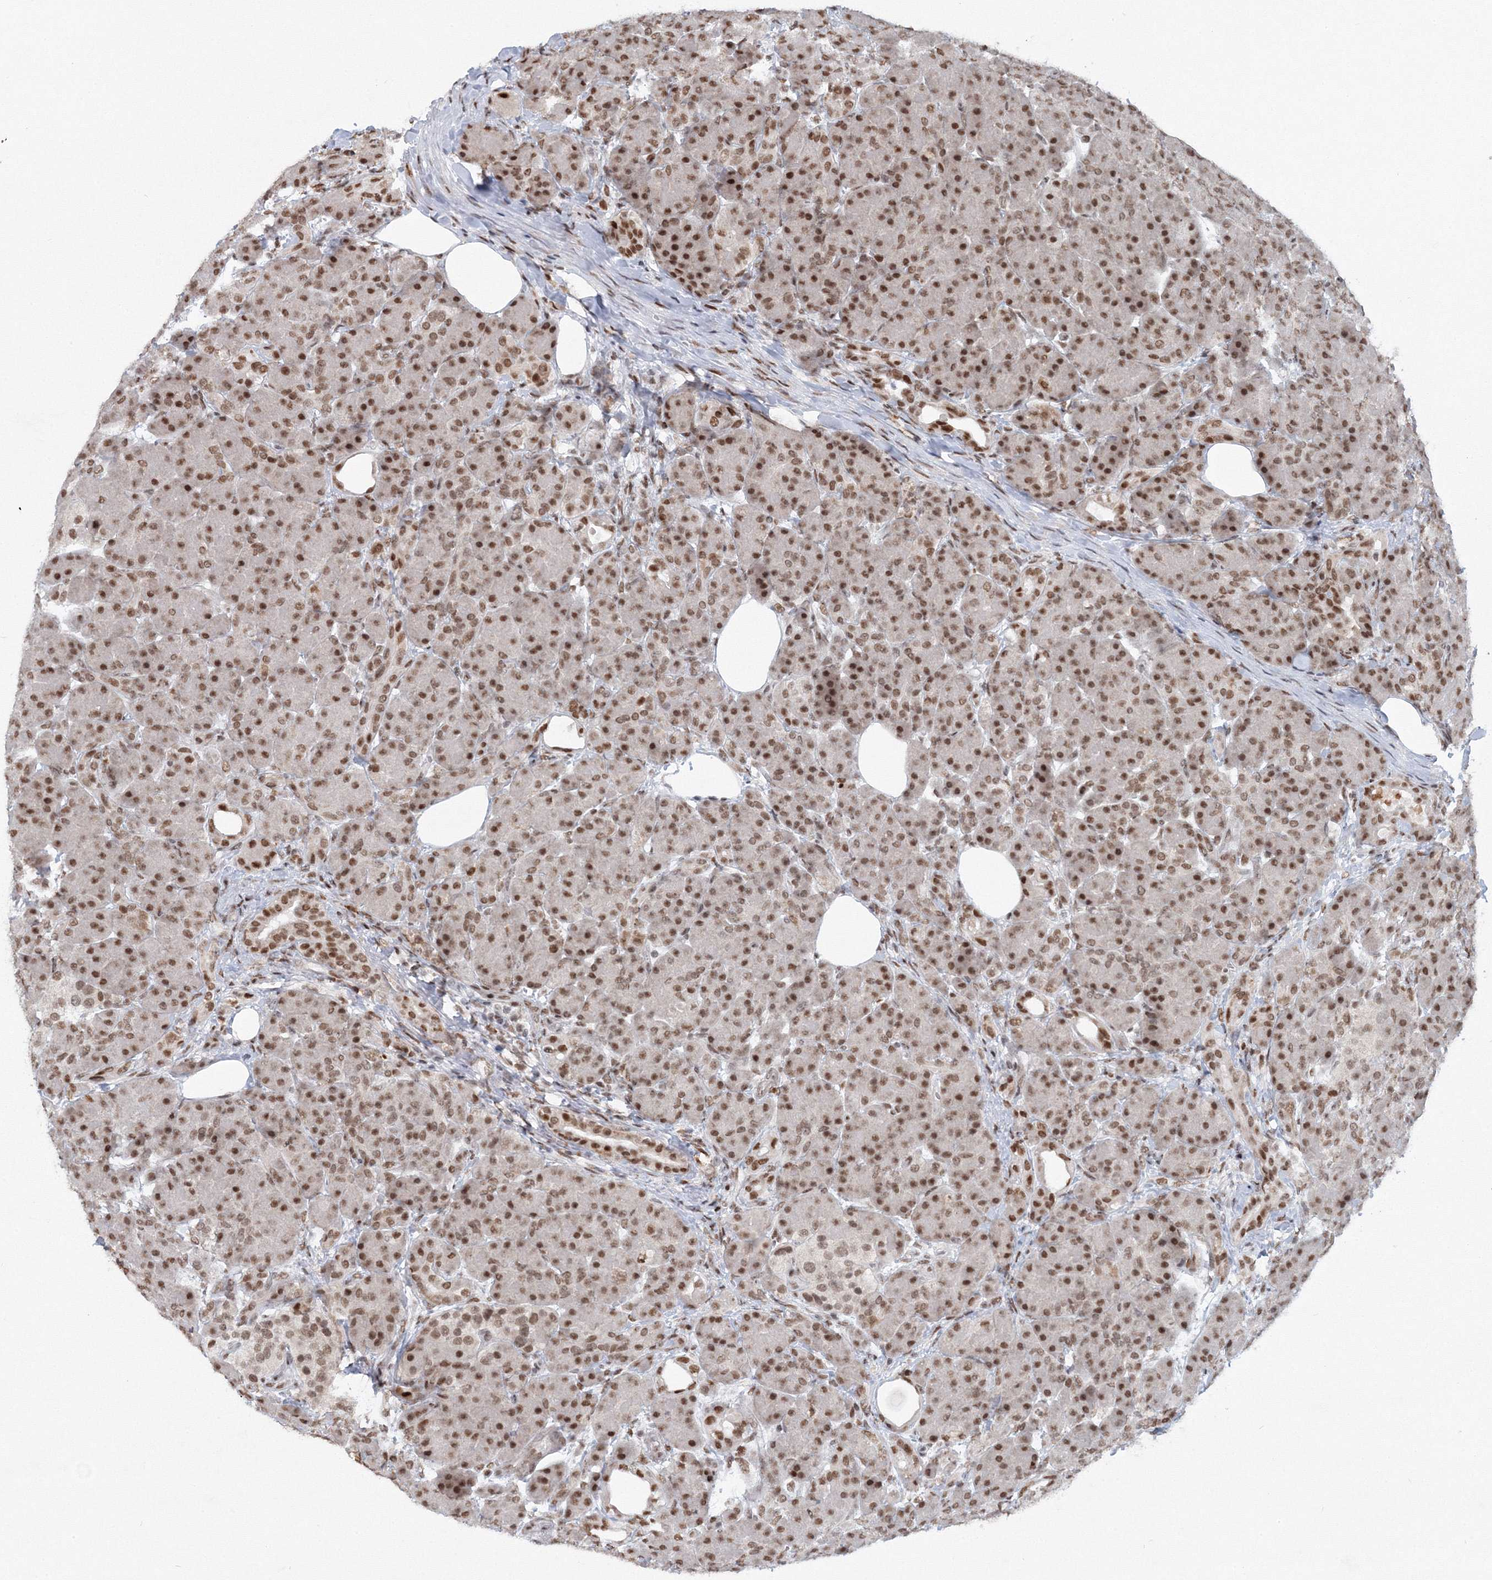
{"staining": {"intensity": "moderate", "quantity": ">75%", "location": "nuclear"}, "tissue": "pancreas", "cell_type": "Exocrine glandular cells", "image_type": "normal", "snomed": [{"axis": "morphology", "description": "Normal tissue, NOS"}, {"axis": "topography", "description": "Pancreas"}], "caption": "Immunohistochemistry (DAB) staining of benign pancreas demonstrates moderate nuclear protein expression in about >75% of exocrine glandular cells.", "gene": "C3orf33", "patient": {"sex": "male", "age": 63}}